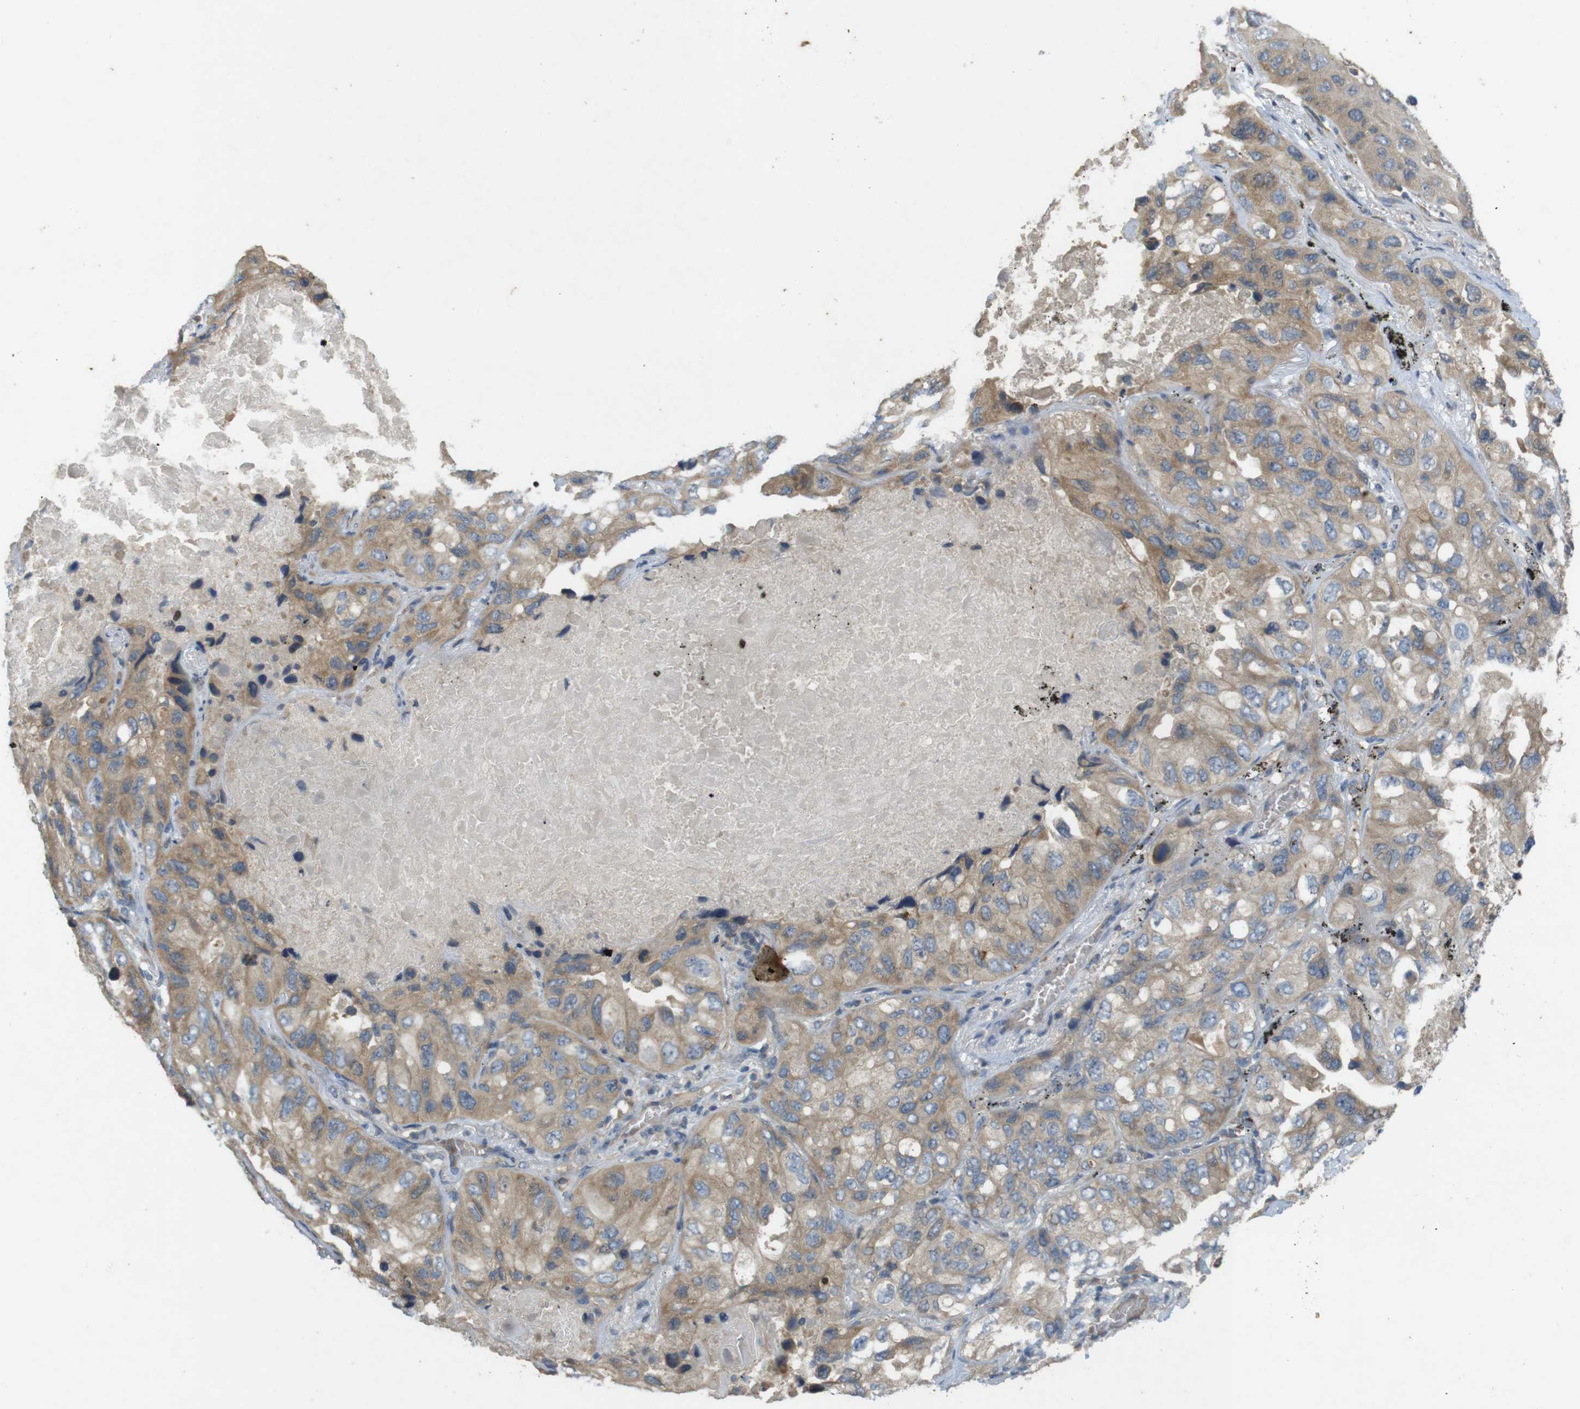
{"staining": {"intensity": "moderate", "quantity": ">75%", "location": "cytoplasmic/membranous"}, "tissue": "lung cancer", "cell_type": "Tumor cells", "image_type": "cancer", "snomed": [{"axis": "morphology", "description": "Squamous cell carcinoma, NOS"}, {"axis": "topography", "description": "Lung"}], "caption": "Lung cancer (squamous cell carcinoma) stained with a protein marker reveals moderate staining in tumor cells.", "gene": "CLTC", "patient": {"sex": "female", "age": 73}}